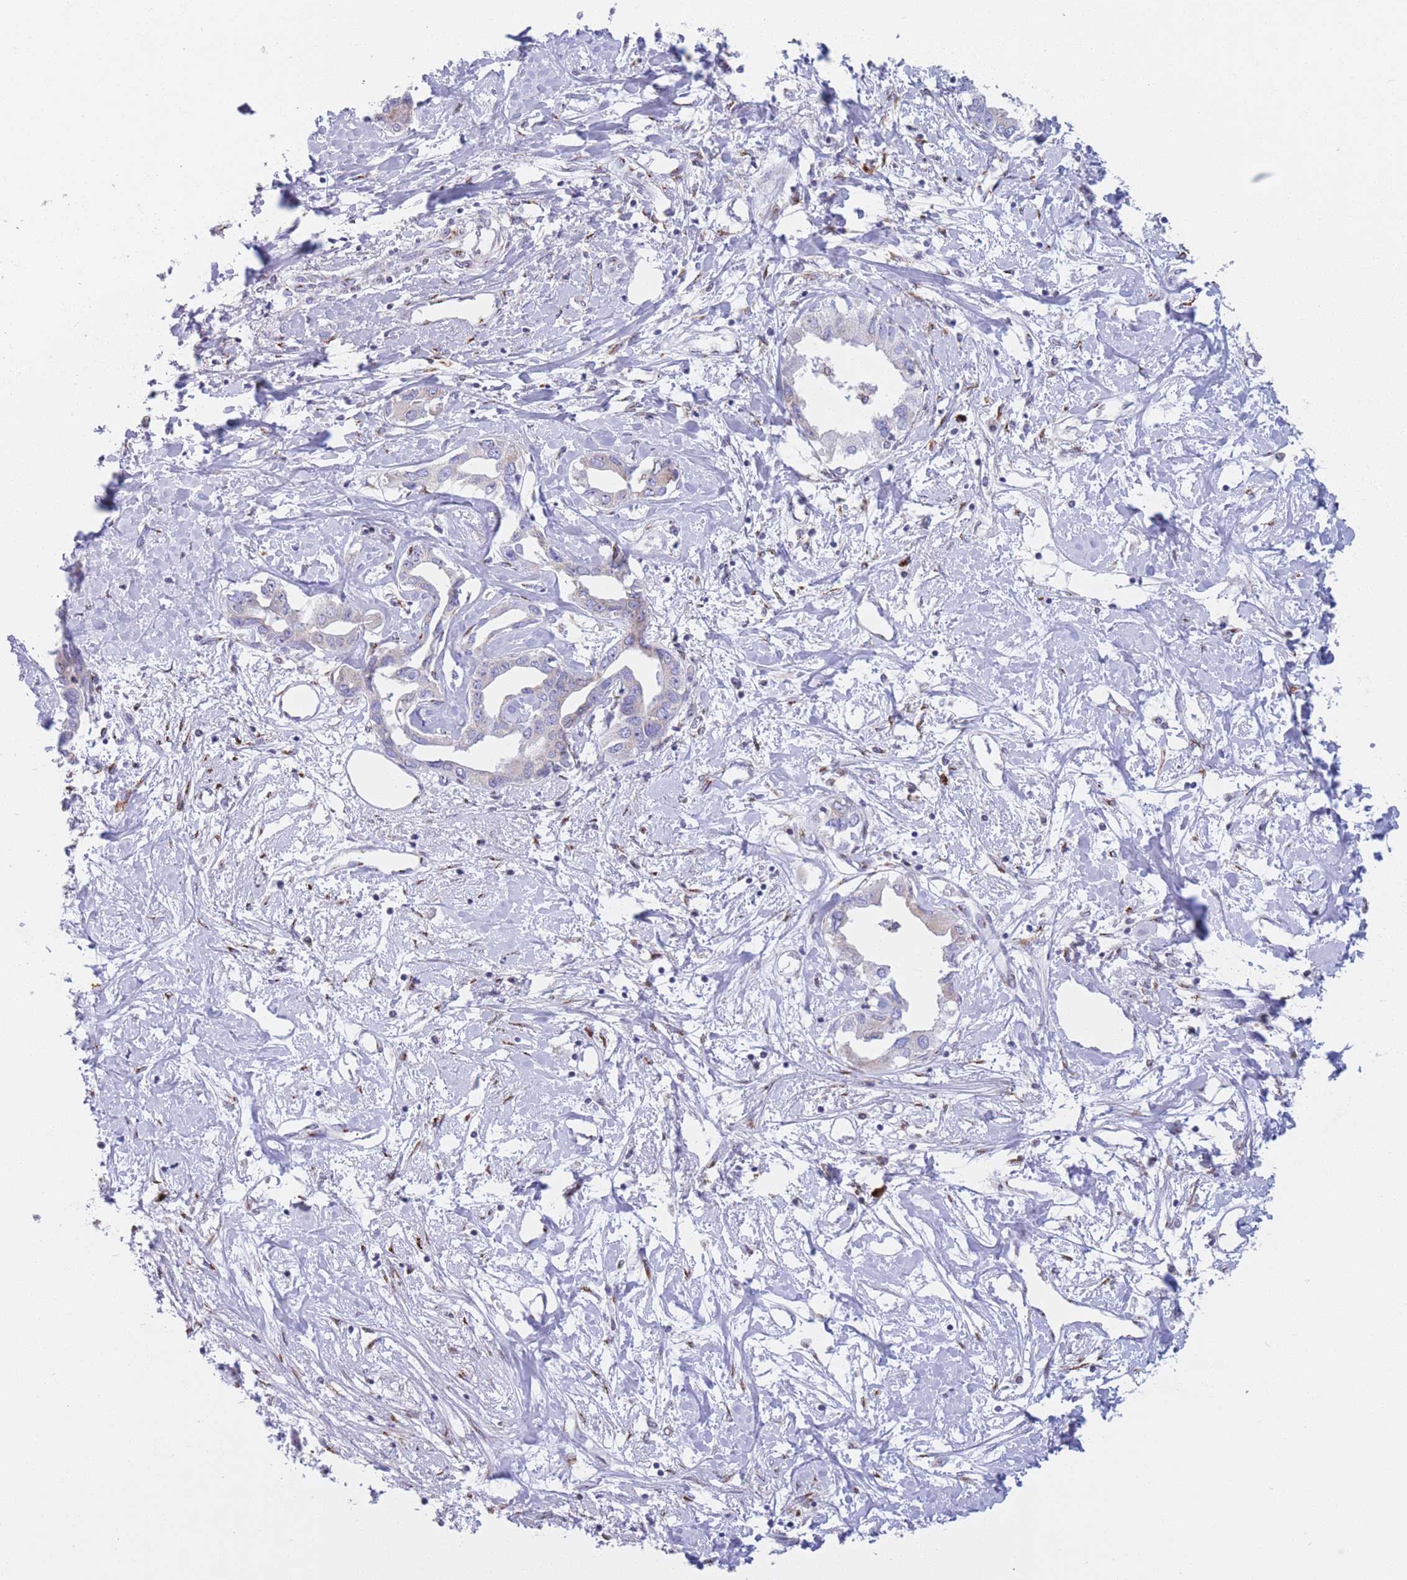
{"staining": {"intensity": "negative", "quantity": "none", "location": "none"}, "tissue": "liver cancer", "cell_type": "Tumor cells", "image_type": "cancer", "snomed": [{"axis": "morphology", "description": "Cholangiocarcinoma"}, {"axis": "topography", "description": "Liver"}], "caption": "This is an IHC micrograph of human liver cancer (cholangiocarcinoma). There is no positivity in tumor cells.", "gene": "MRPL30", "patient": {"sex": "male", "age": 59}}